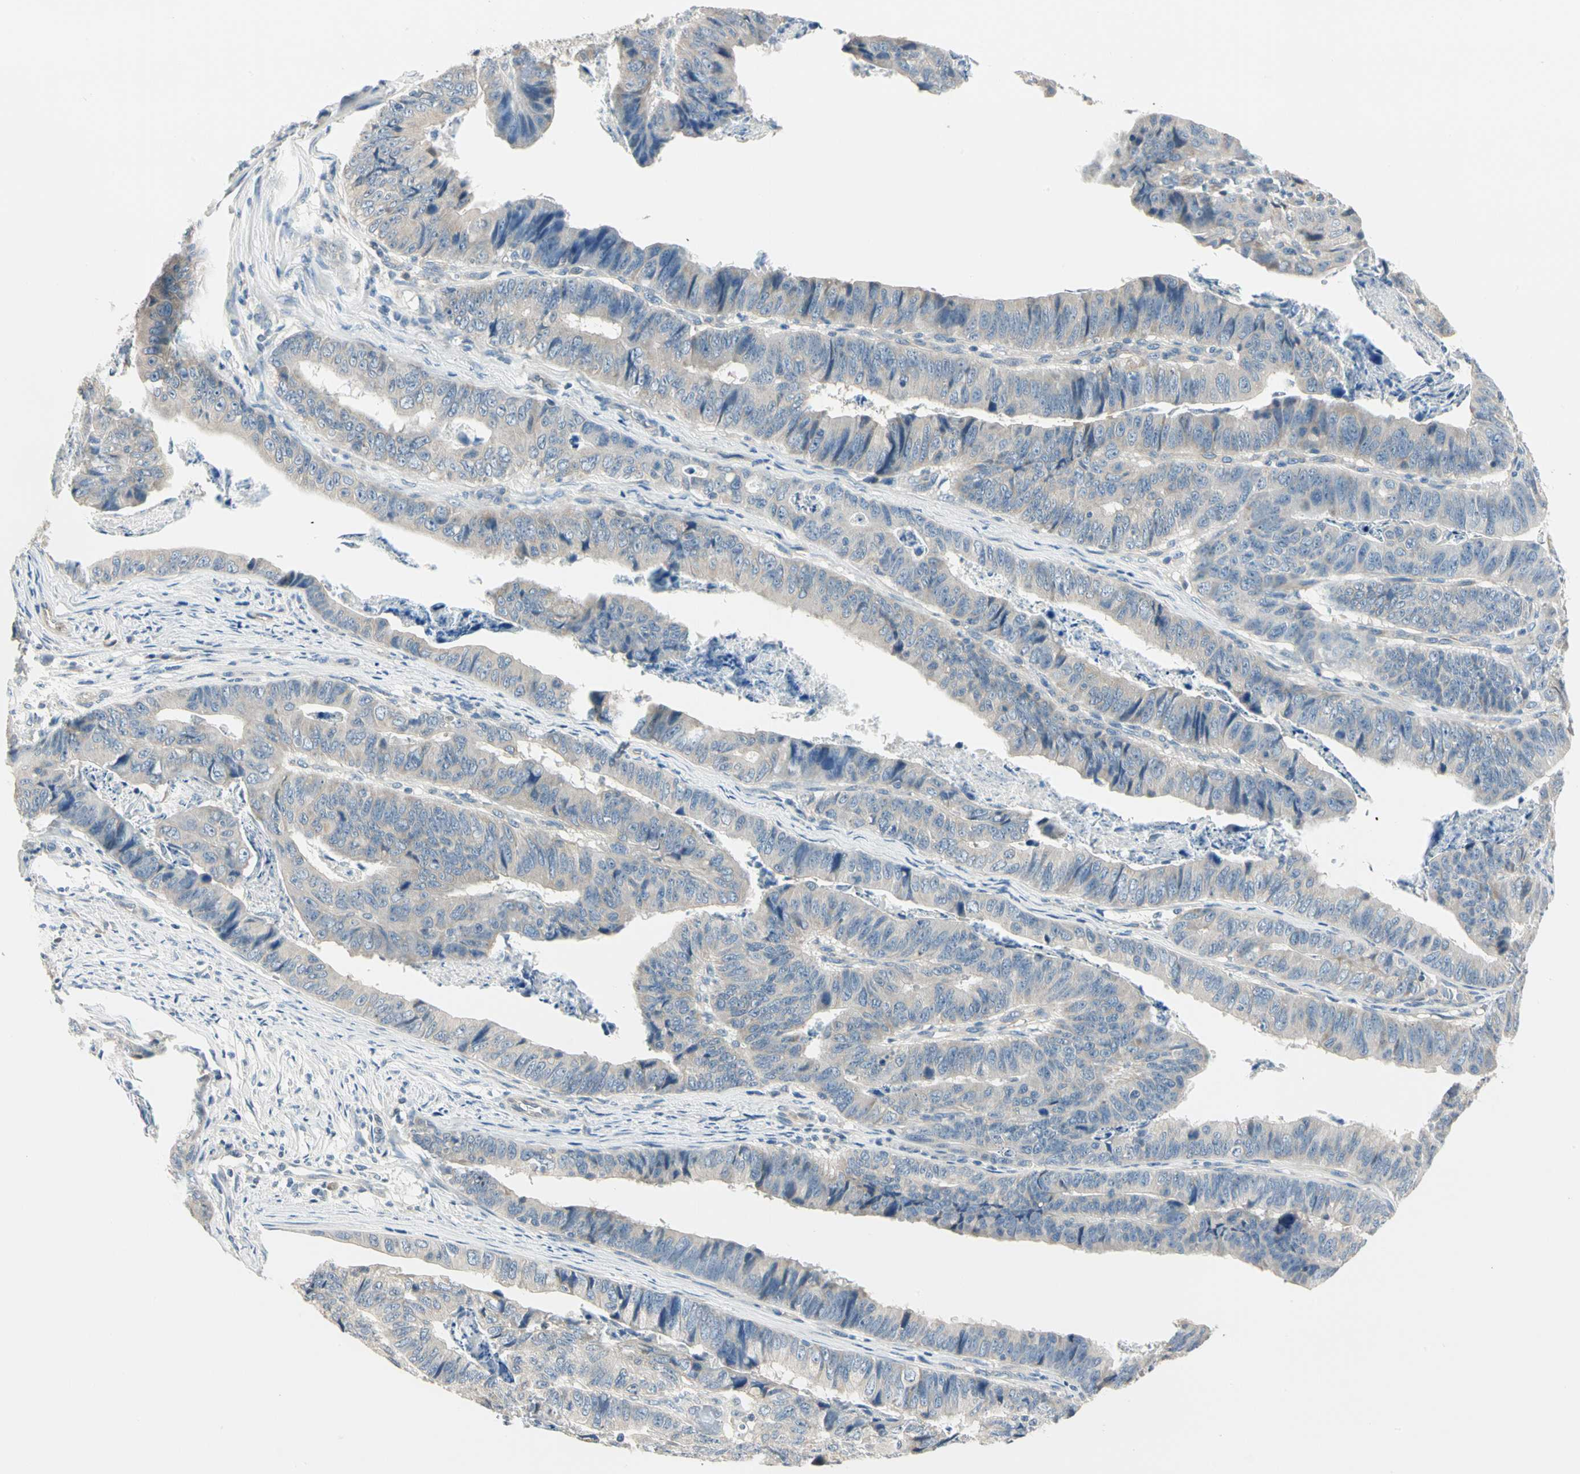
{"staining": {"intensity": "weak", "quantity": "<25%", "location": "cytoplasmic/membranous"}, "tissue": "stomach cancer", "cell_type": "Tumor cells", "image_type": "cancer", "snomed": [{"axis": "morphology", "description": "Adenocarcinoma, NOS"}, {"axis": "topography", "description": "Stomach, lower"}], "caption": "A micrograph of adenocarcinoma (stomach) stained for a protein exhibits no brown staining in tumor cells.", "gene": "GPR153", "patient": {"sex": "male", "age": 77}}